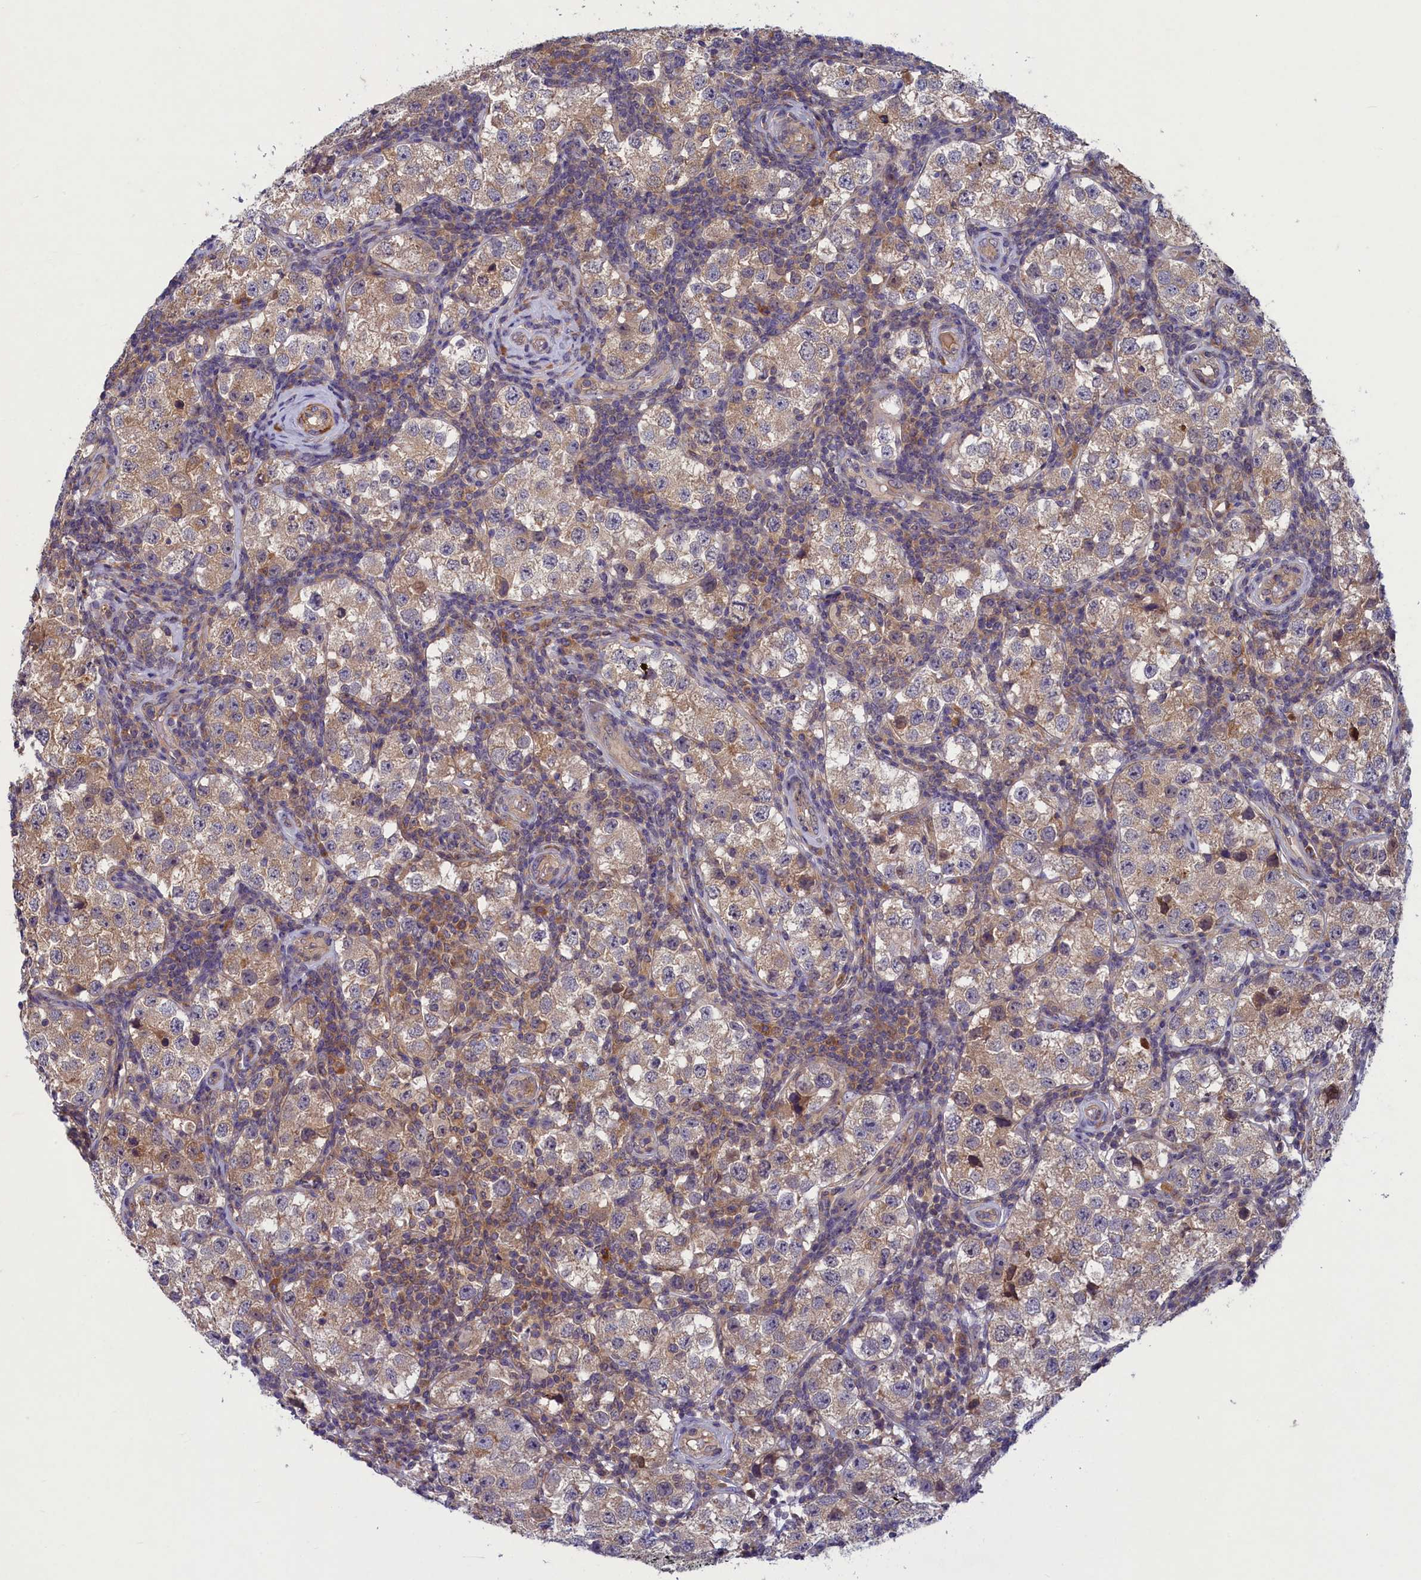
{"staining": {"intensity": "weak", "quantity": ">75%", "location": "cytoplasmic/membranous"}, "tissue": "testis cancer", "cell_type": "Tumor cells", "image_type": "cancer", "snomed": [{"axis": "morphology", "description": "Seminoma, NOS"}, {"axis": "topography", "description": "Testis"}], "caption": "Tumor cells display low levels of weak cytoplasmic/membranous staining in about >75% of cells in seminoma (testis).", "gene": "NUBP1", "patient": {"sex": "male", "age": 34}}